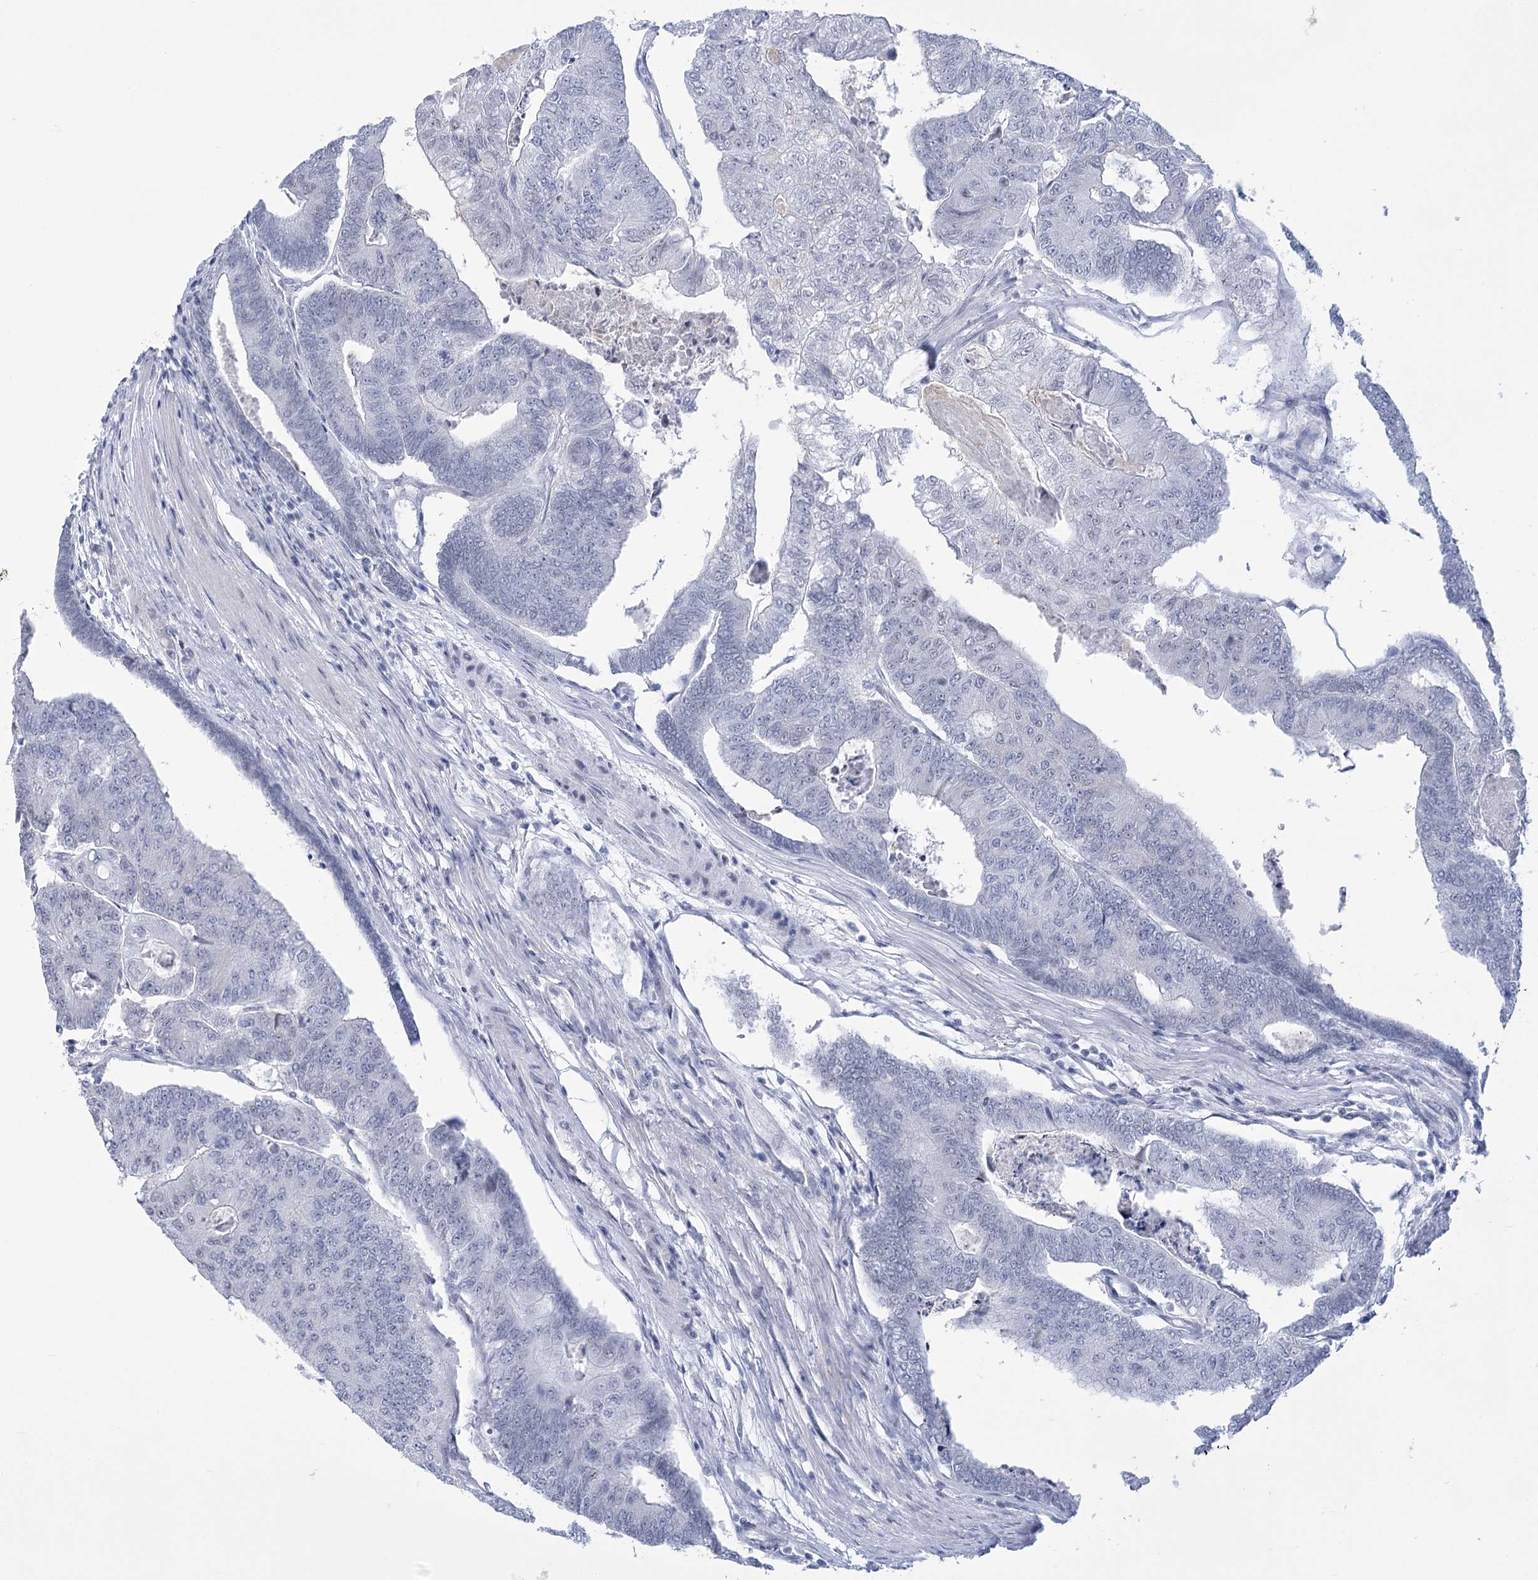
{"staining": {"intensity": "negative", "quantity": "none", "location": "none"}, "tissue": "colorectal cancer", "cell_type": "Tumor cells", "image_type": "cancer", "snomed": [{"axis": "morphology", "description": "Adenocarcinoma, NOS"}, {"axis": "topography", "description": "Colon"}], "caption": "The photomicrograph exhibits no staining of tumor cells in colorectal cancer.", "gene": "HORMAD1", "patient": {"sex": "female", "age": 67}}